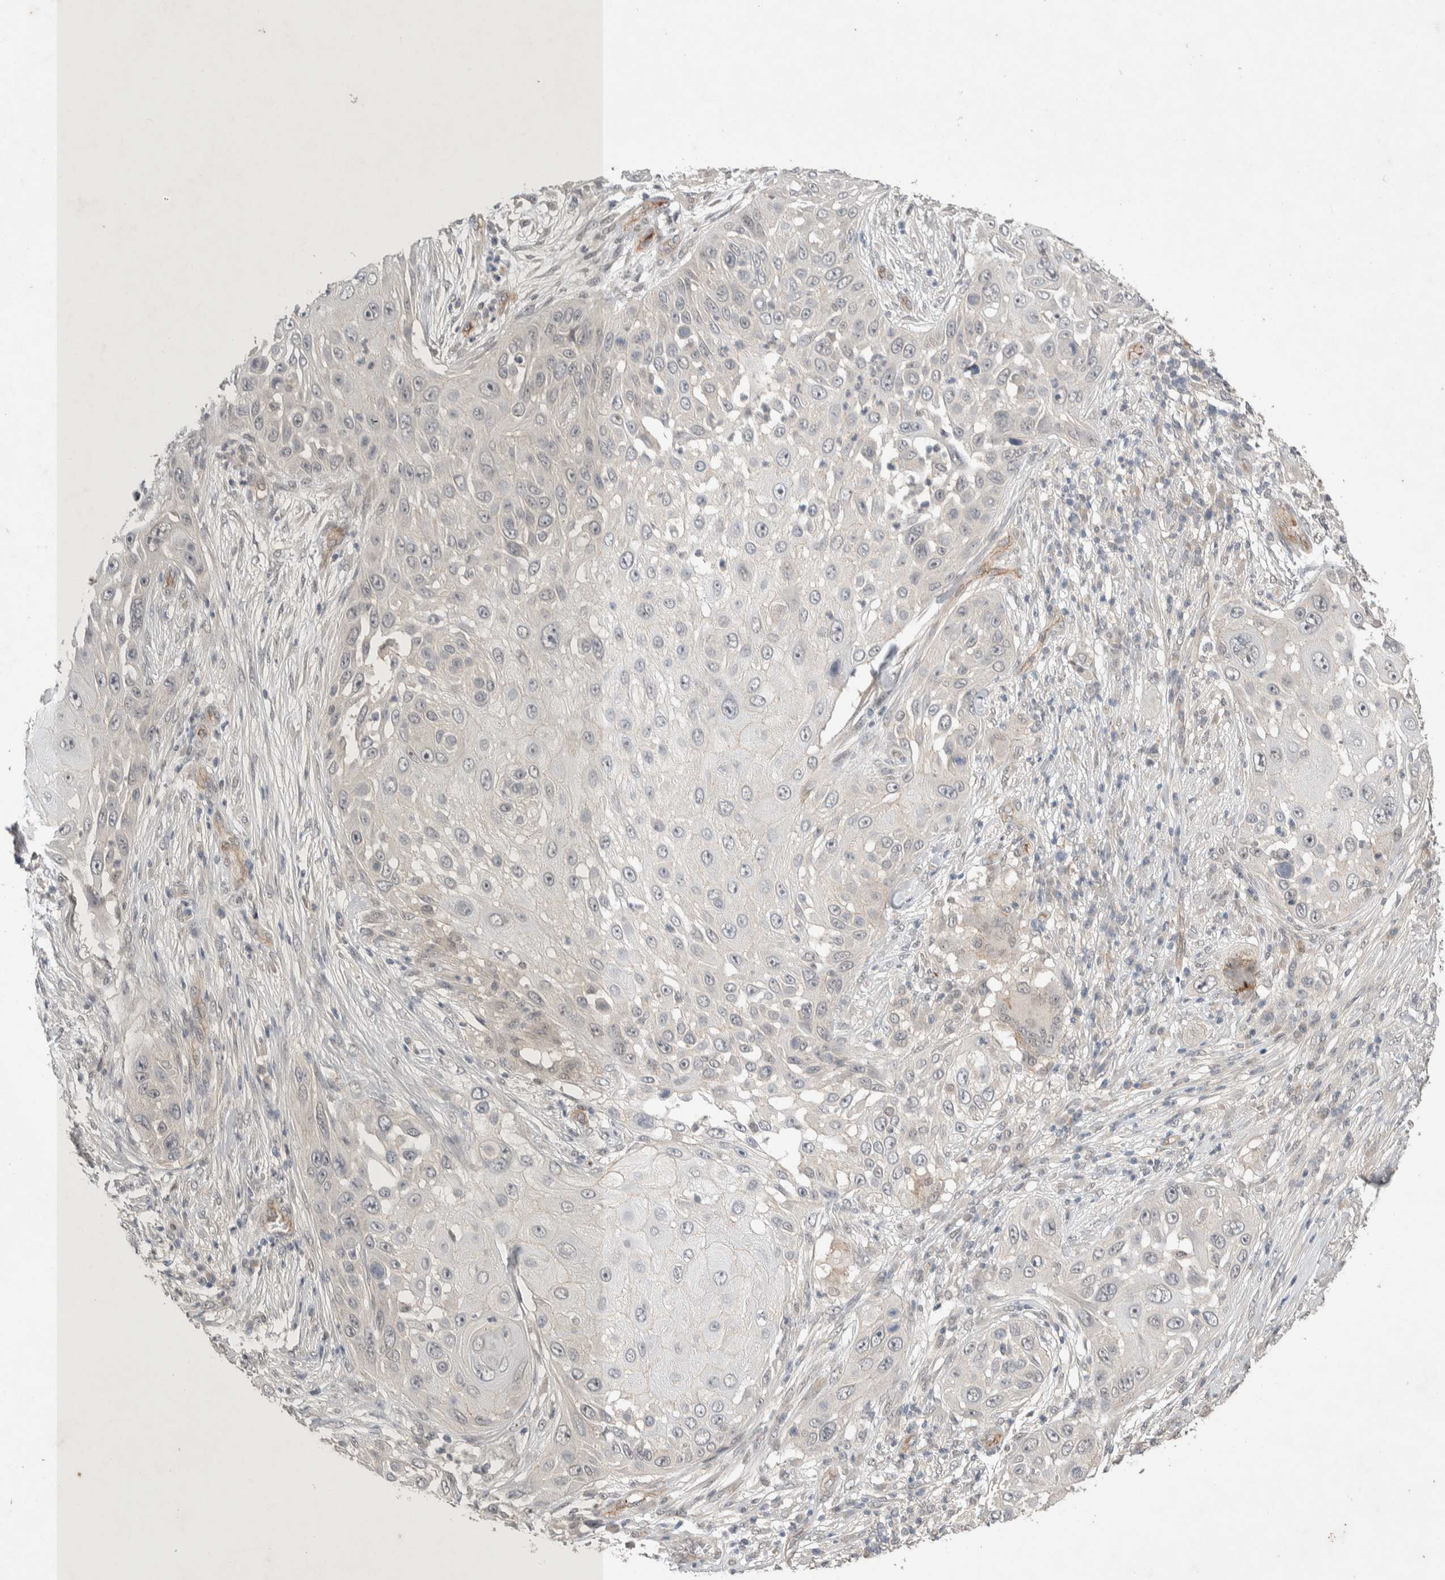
{"staining": {"intensity": "negative", "quantity": "none", "location": "none"}, "tissue": "skin cancer", "cell_type": "Tumor cells", "image_type": "cancer", "snomed": [{"axis": "morphology", "description": "Squamous cell carcinoma, NOS"}, {"axis": "topography", "description": "Skin"}], "caption": "This micrograph is of squamous cell carcinoma (skin) stained with immunohistochemistry (IHC) to label a protein in brown with the nuclei are counter-stained blue. There is no expression in tumor cells.", "gene": "ZNF704", "patient": {"sex": "female", "age": 44}}